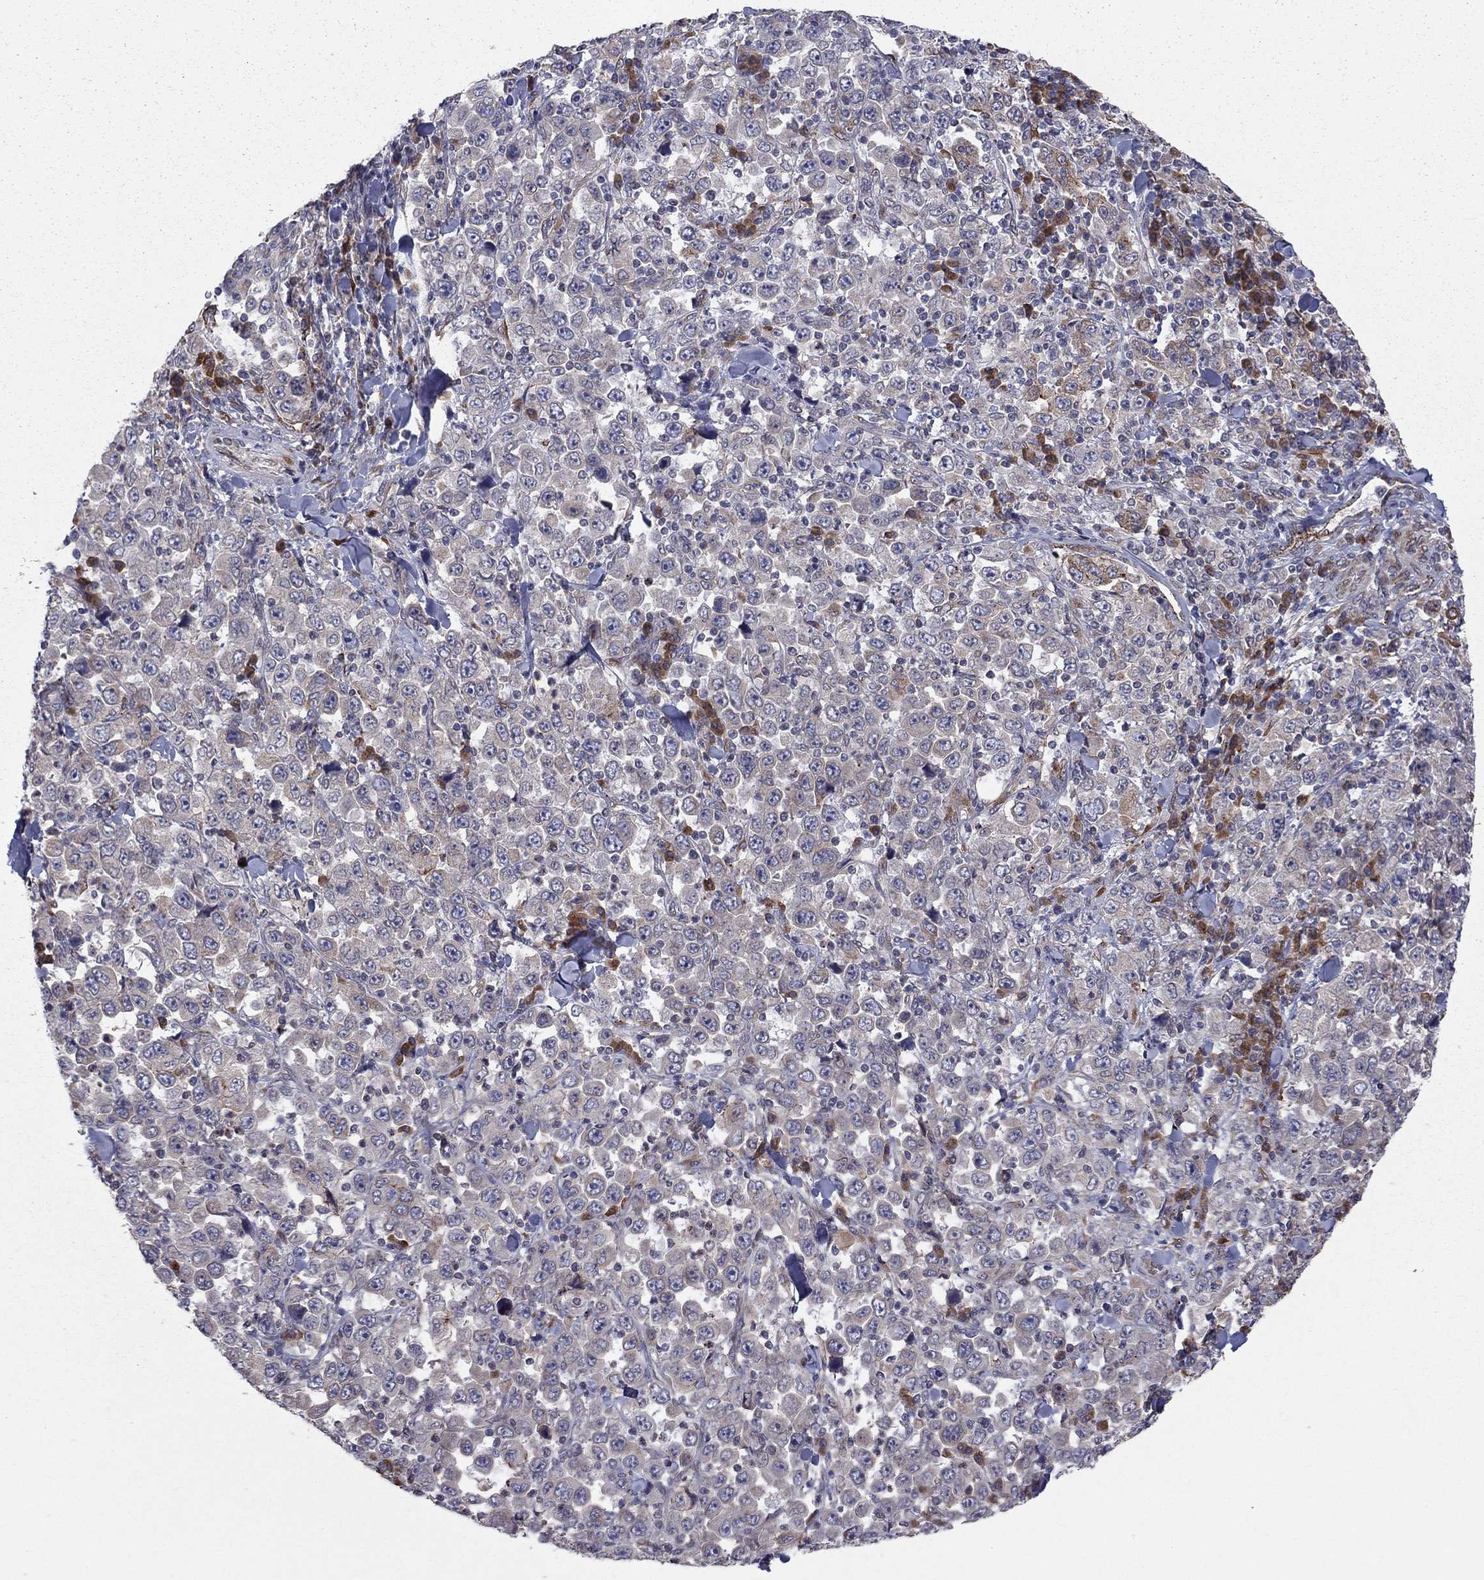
{"staining": {"intensity": "negative", "quantity": "none", "location": "none"}, "tissue": "stomach cancer", "cell_type": "Tumor cells", "image_type": "cancer", "snomed": [{"axis": "morphology", "description": "Normal tissue, NOS"}, {"axis": "morphology", "description": "Adenocarcinoma, NOS"}, {"axis": "topography", "description": "Stomach, upper"}, {"axis": "topography", "description": "Stomach"}], "caption": "Immunohistochemistry of human stomach adenocarcinoma exhibits no expression in tumor cells.", "gene": "YIF1A", "patient": {"sex": "male", "age": 59}}